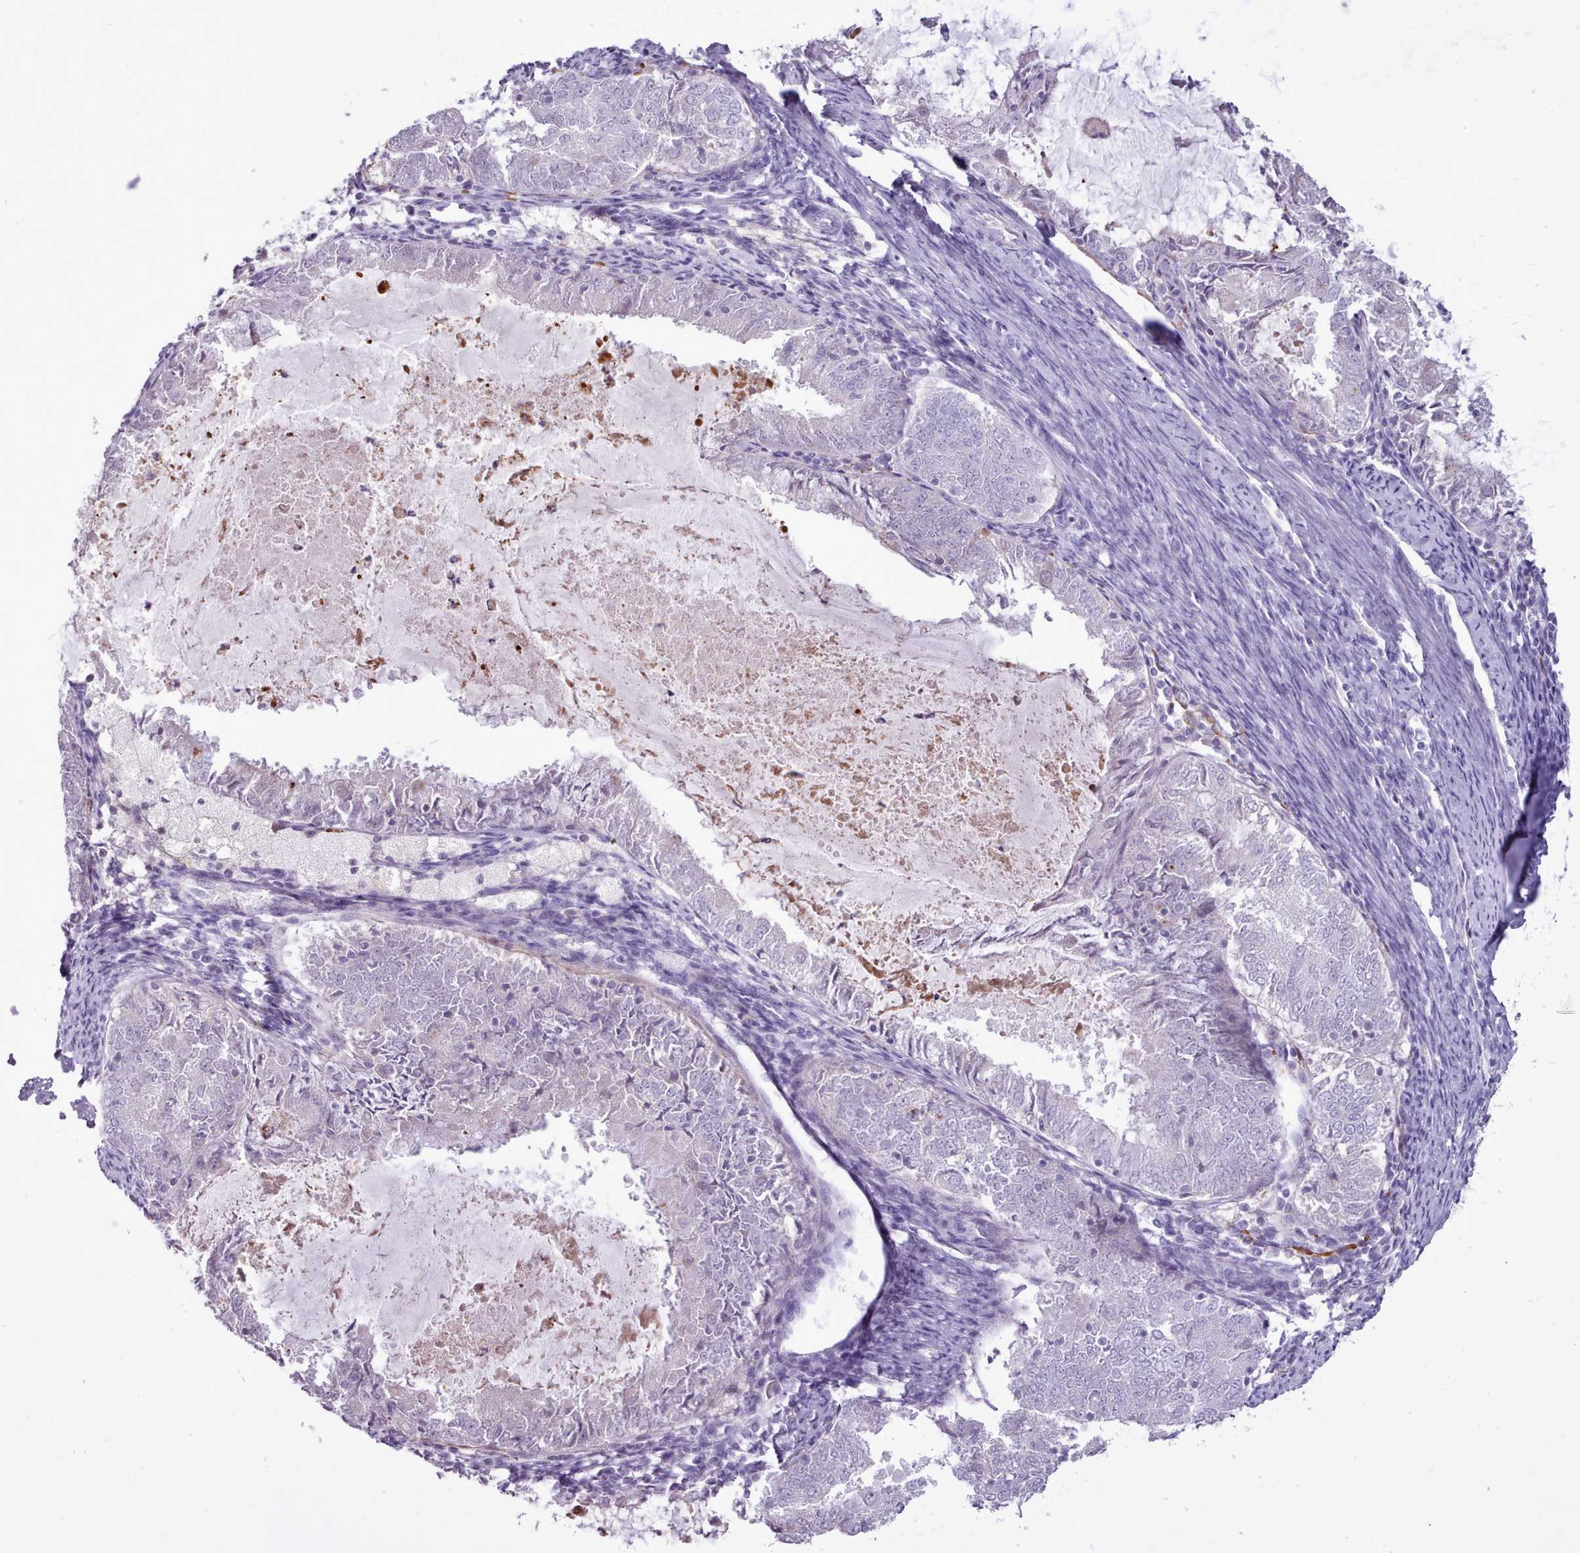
{"staining": {"intensity": "negative", "quantity": "none", "location": "none"}, "tissue": "endometrial cancer", "cell_type": "Tumor cells", "image_type": "cancer", "snomed": [{"axis": "morphology", "description": "Adenocarcinoma, NOS"}, {"axis": "topography", "description": "Endometrium"}], "caption": "Tumor cells show no significant protein positivity in endometrial adenocarcinoma.", "gene": "ATRAID", "patient": {"sex": "female", "age": 57}}